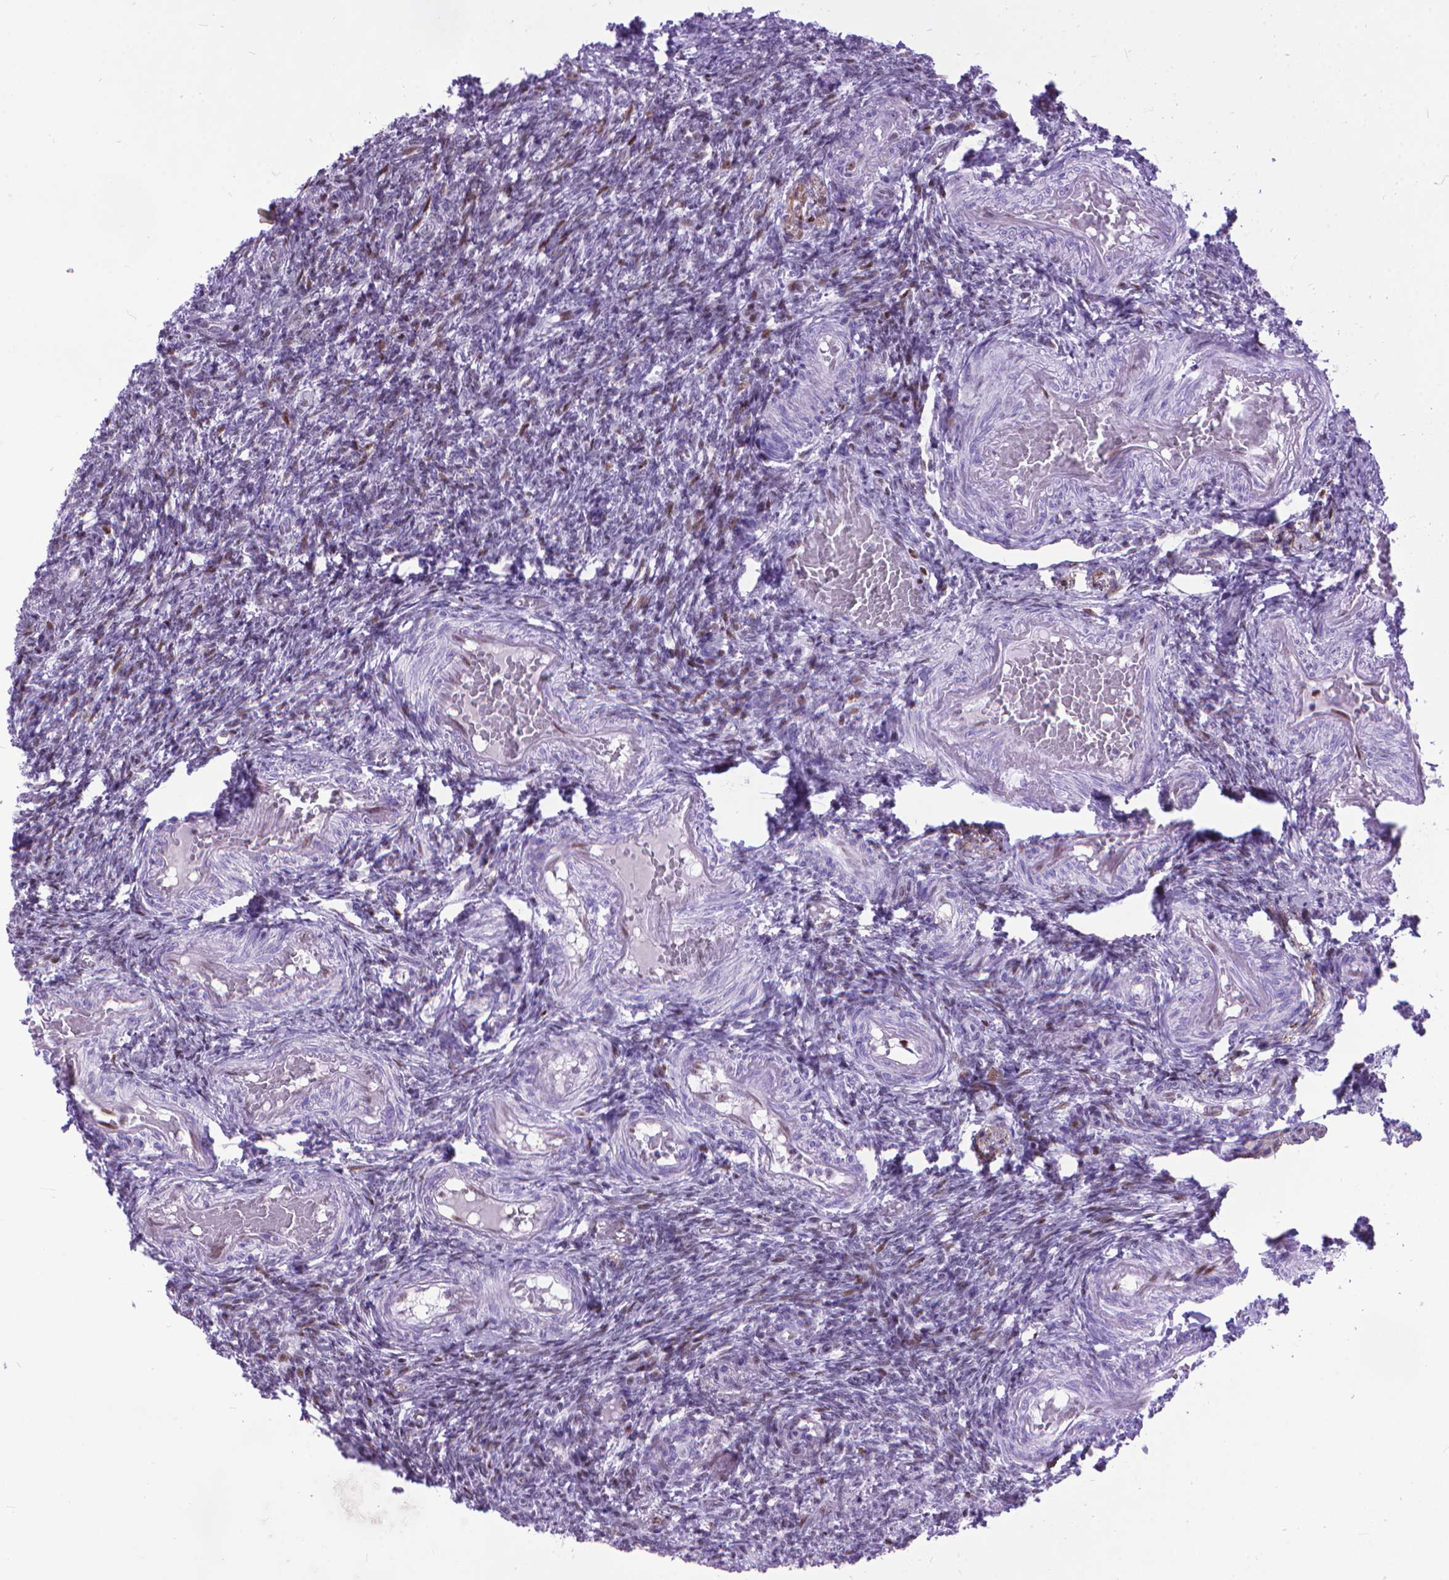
{"staining": {"intensity": "weak", "quantity": ">75%", "location": "nuclear"}, "tissue": "ovary", "cell_type": "Follicle cells", "image_type": "normal", "snomed": [{"axis": "morphology", "description": "Normal tissue, NOS"}, {"axis": "topography", "description": "Ovary"}], "caption": "Protein expression analysis of benign ovary shows weak nuclear staining in about >75% of follicle cells. (DAB (3,3'-diaminobenzidine) IHC with brightfield microscopy, high magnification).", "gene": "POLE4", "patient": {"sex": "female", "age": 39}}